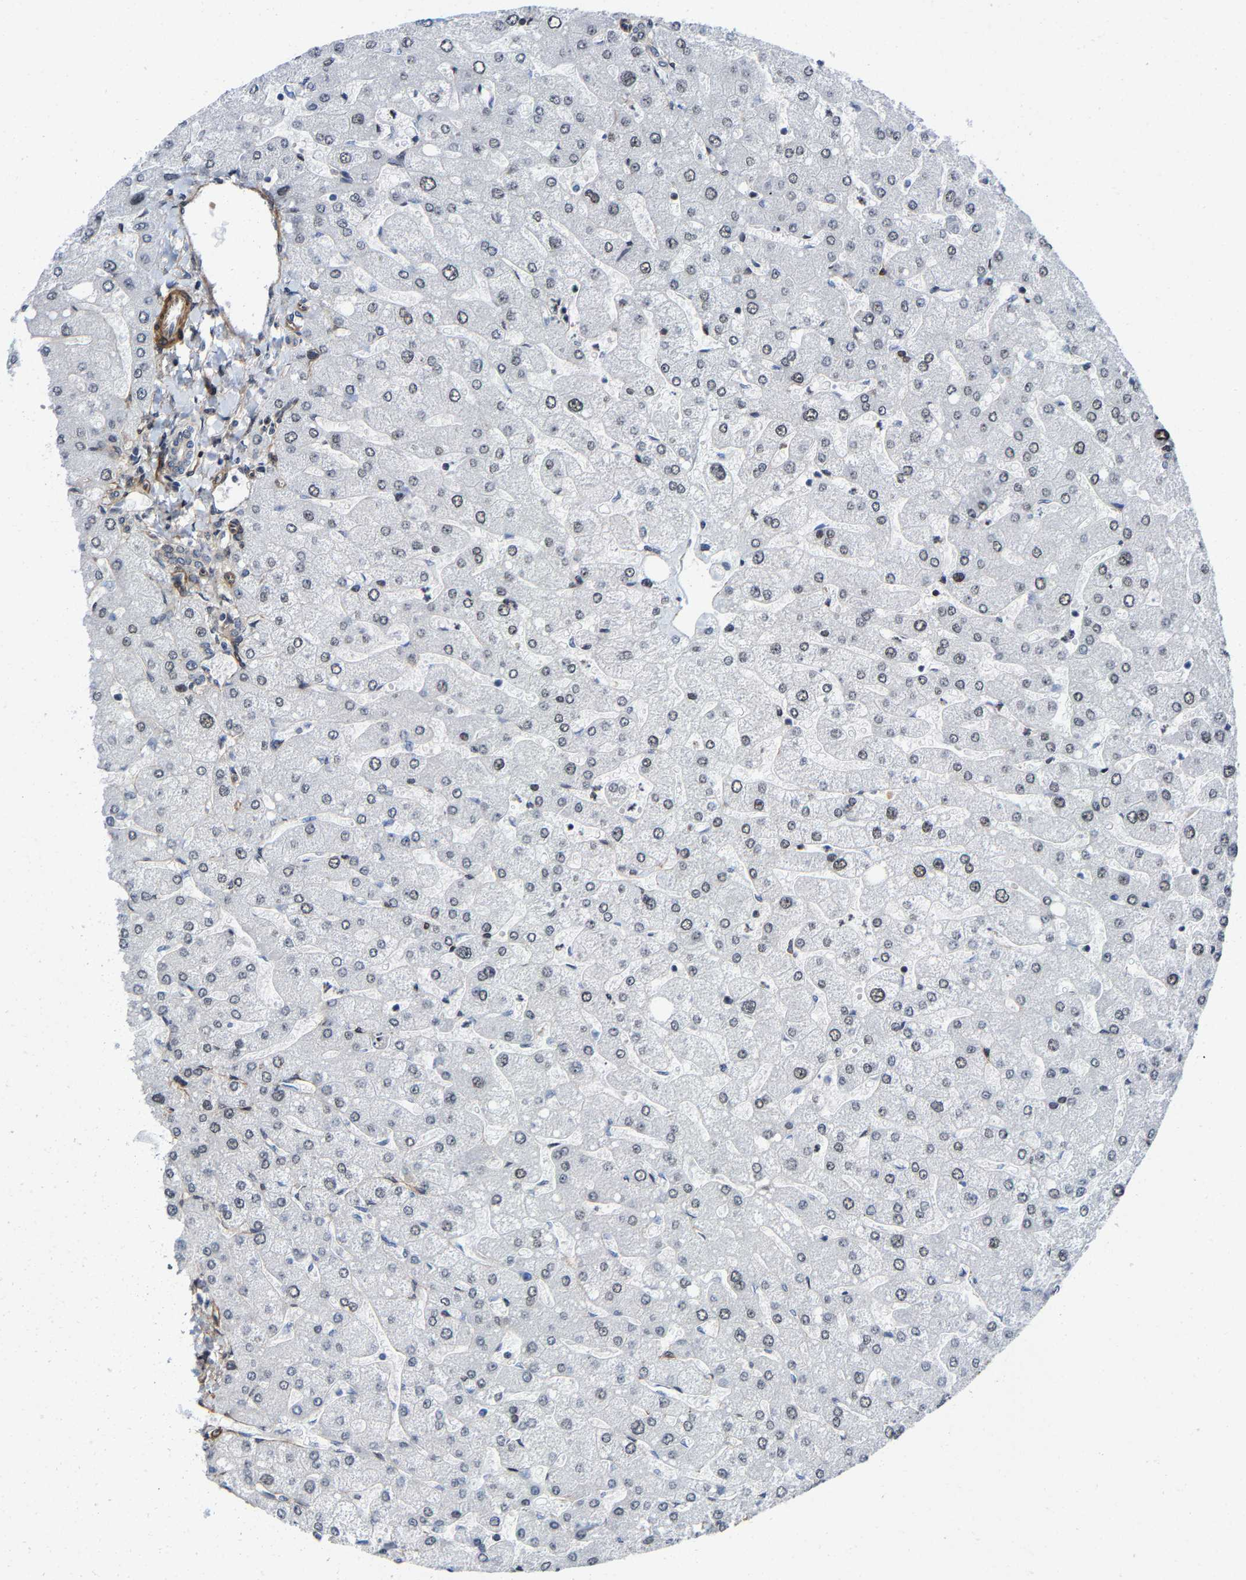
{"staining": {"intensity": "negative", "quantity": "none", "location": "none"}, "tissue": "liver", "cell_type": "Cholangiocytes", "image_type": "normal", "snomed": [{"axis": "morphology", "description": "Normal tissue, NOS"}, {"axis": "topography", "description": "Liver"}], "caption": "Immunohistochemical staining of normal human liver reveals no significant expression in cholangiocytes. The staining is performed using DAB (3,3'-diaminobenzidine) brown chromogen with nuclei counter-stained in using hematoxylin.", "gene": "TGFB1I1", "patient": {"sex": "male", "age": 55}}